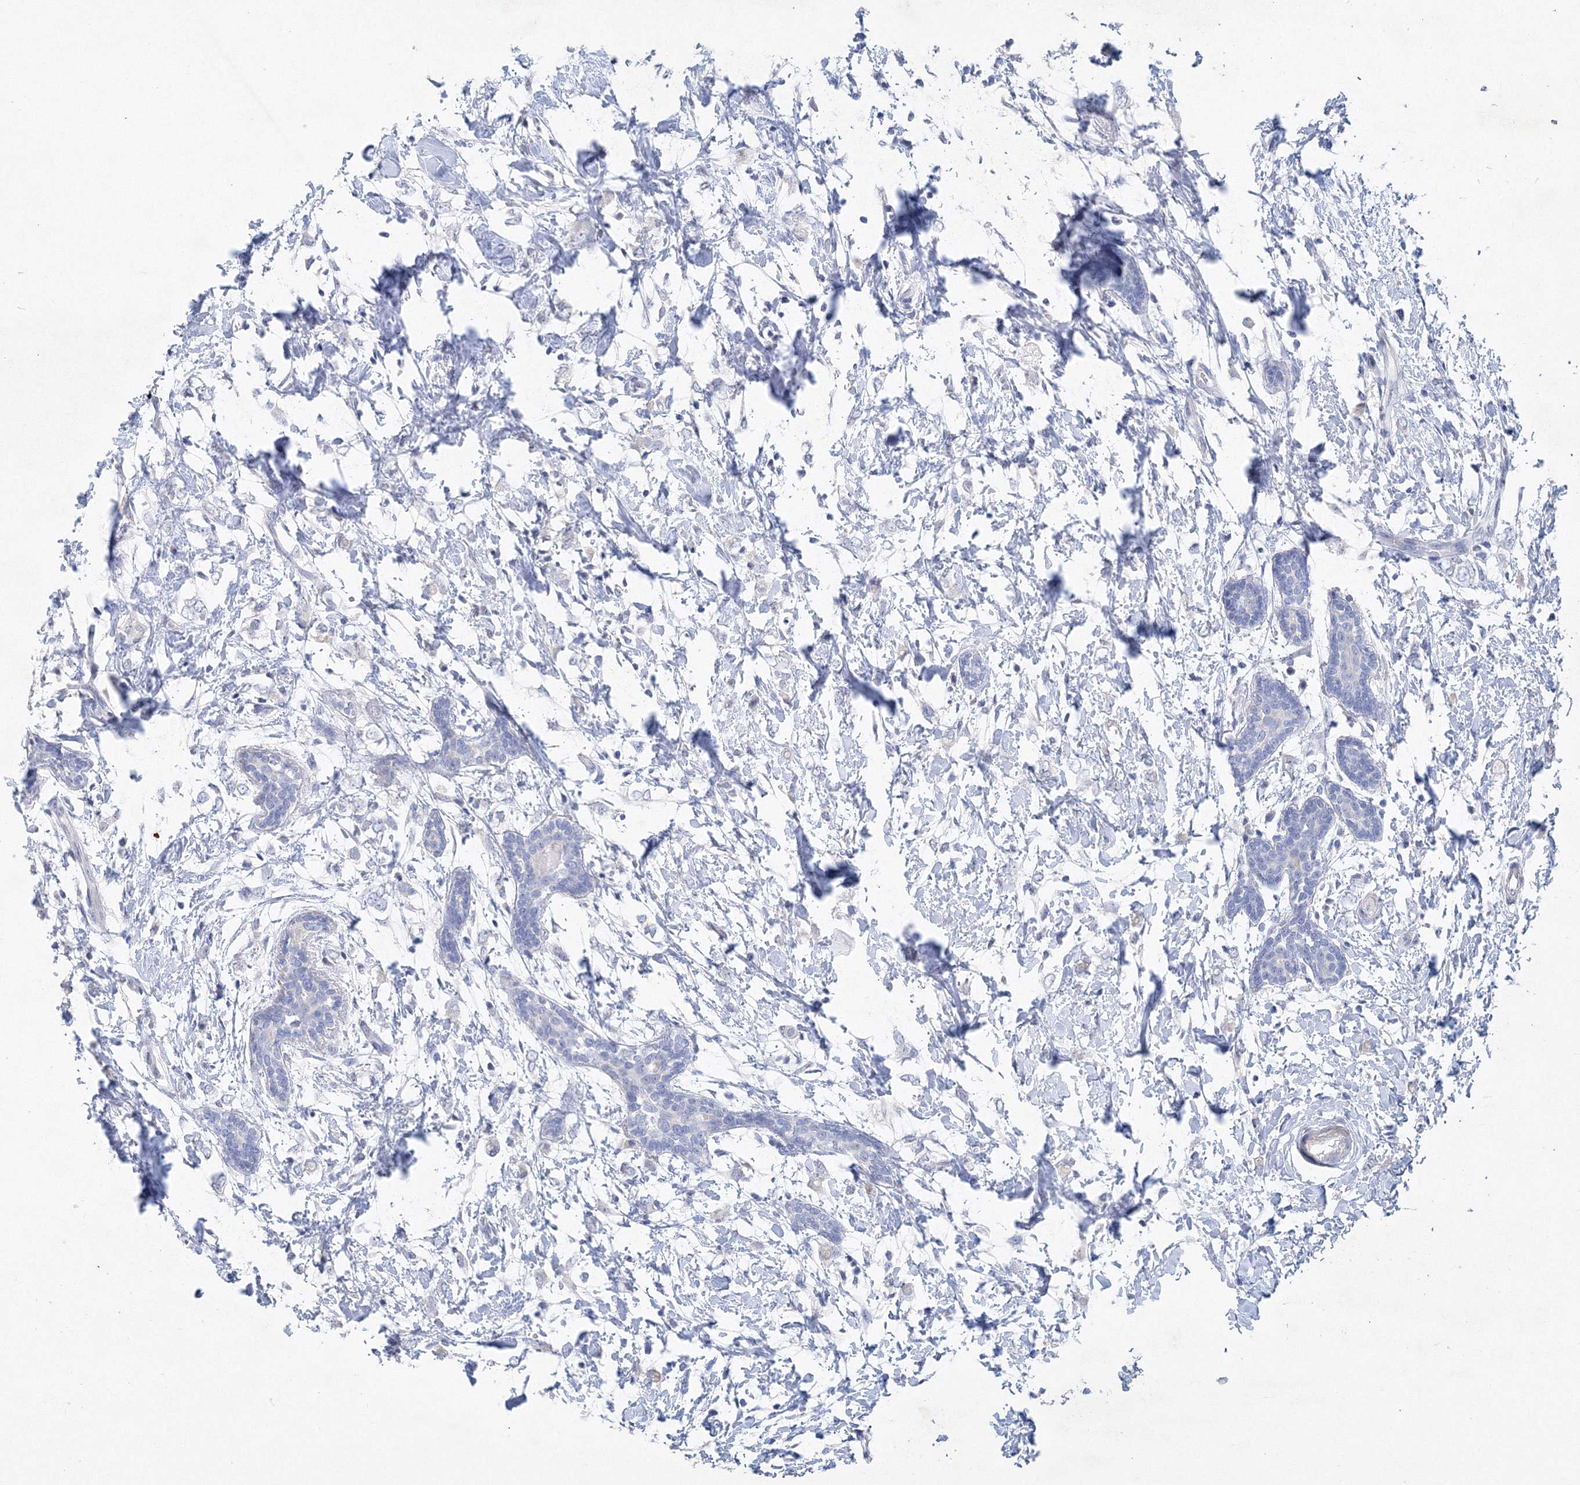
{"staining": {"intensity": "negative", "quantity": "none", "location": "none"}, "tissue": "breast cancer", "cell_type": "Tumor cells", "image_type": "cancer", "snomed": [{"axis": "morphology", "description": "Normal tissue, NOS"}, {"axis": "morphology", "description": "Lobular carcinoma"}, {"axis": "topography", "description": "Breast"}], "caption": "Immunohistochemical staining of lobular carcinoma (breast) demonstrates no significant positivity in tumor cells.", "gene": "OSBPL6", "patient": {"sex": "female", "age": 47}}